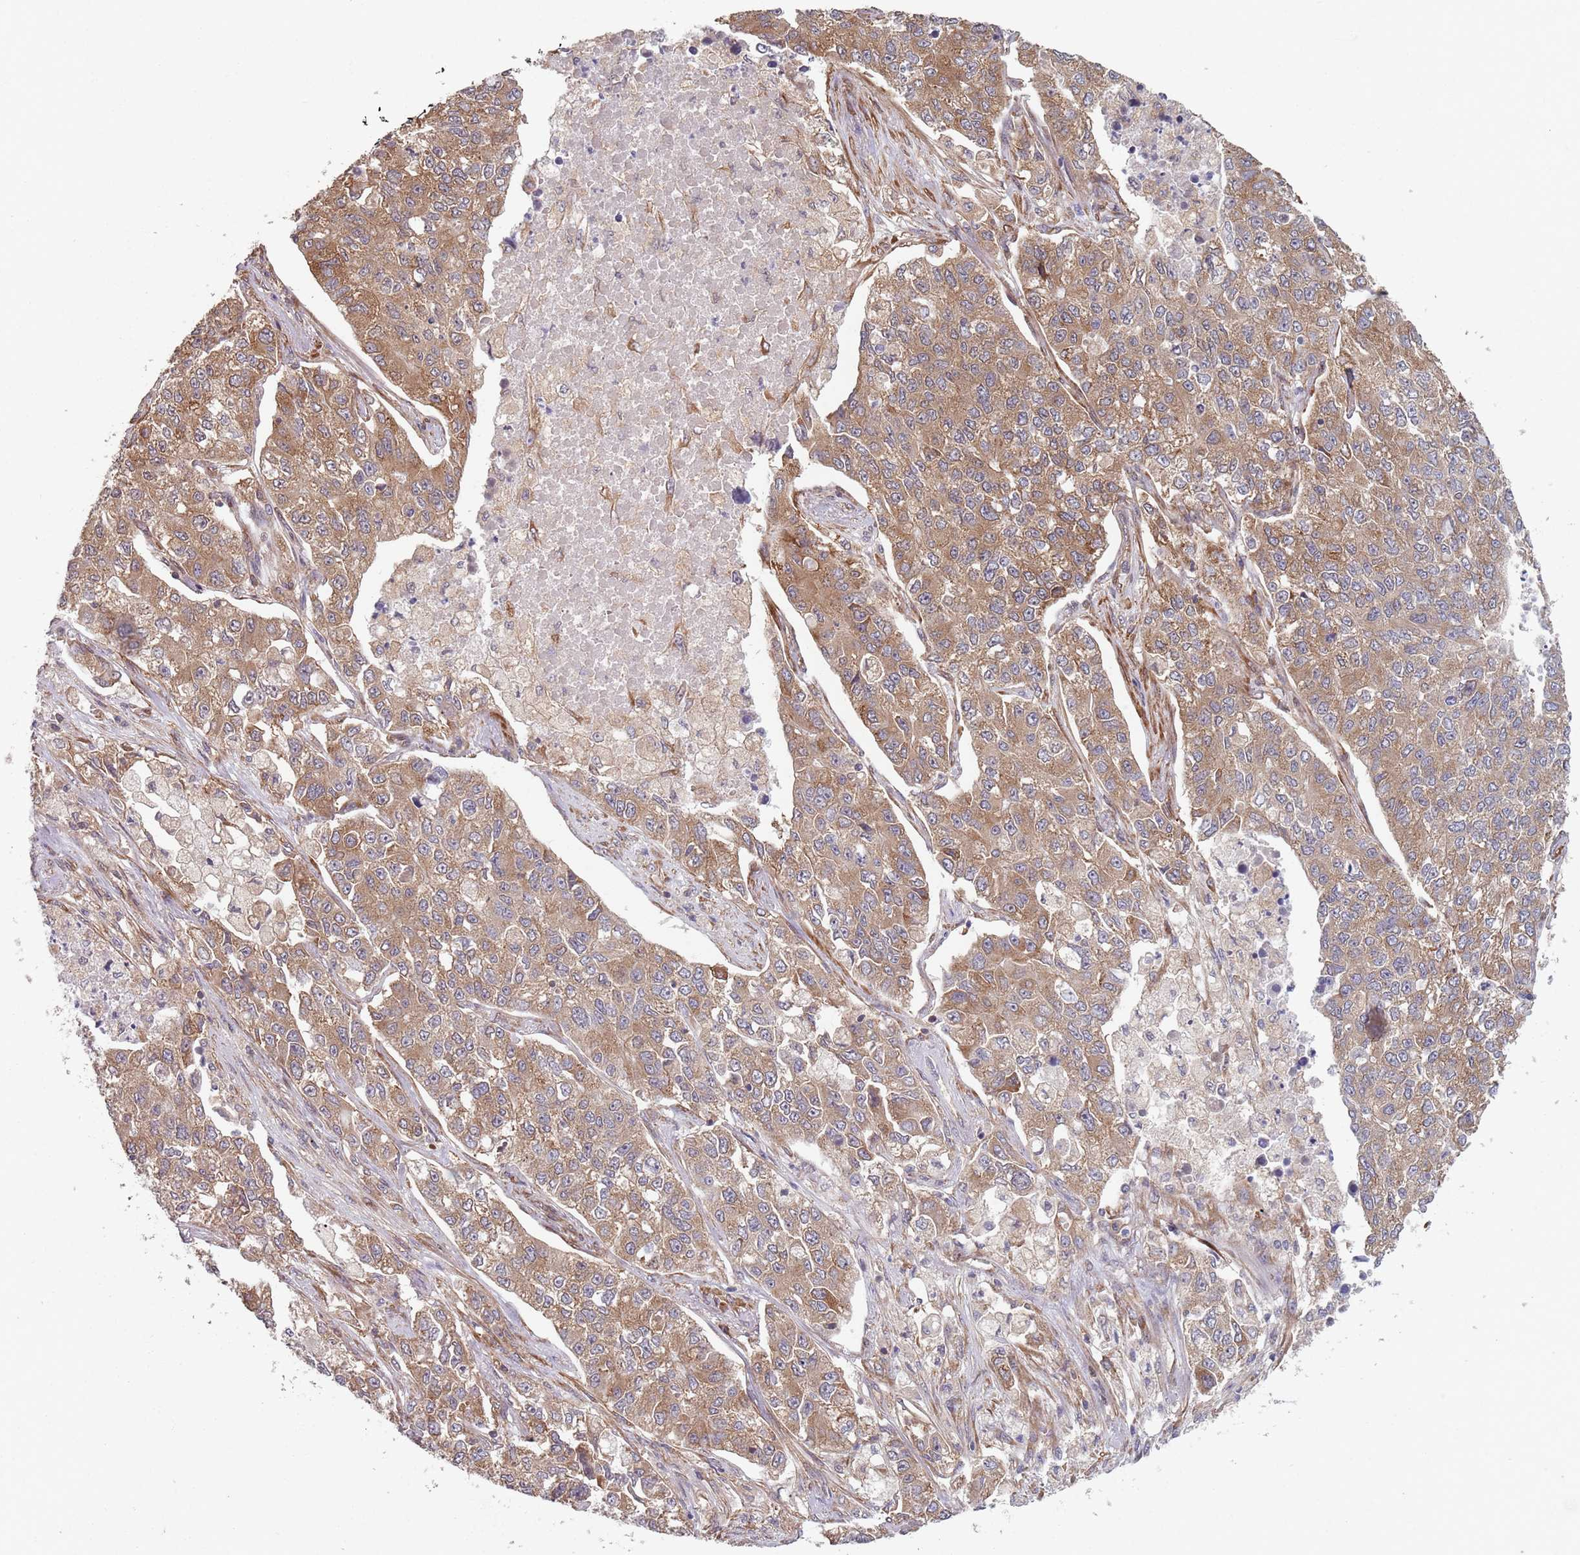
{"staining": {"intensity": "moderate", "quantity": ">75%", "location": "cytoplasmic/membranous"}, "tissue": "lung cancer", "cell_type": "Tumor cells", "image_type": "cancer", "snomed": [{"axis": "morphology", "description": "Adenocarcinoma, NOS"}, {"axis": "topography", "description": "Lung"}], "caption": "Protein analysis of lung cancer (adenocarcinoma) tissue reveals moderate cytoplasmic/membranous positivity in about >75% of tumor cells.", "gene": "NOTCH3", "patient": {"sex": "male", "age": 49}}